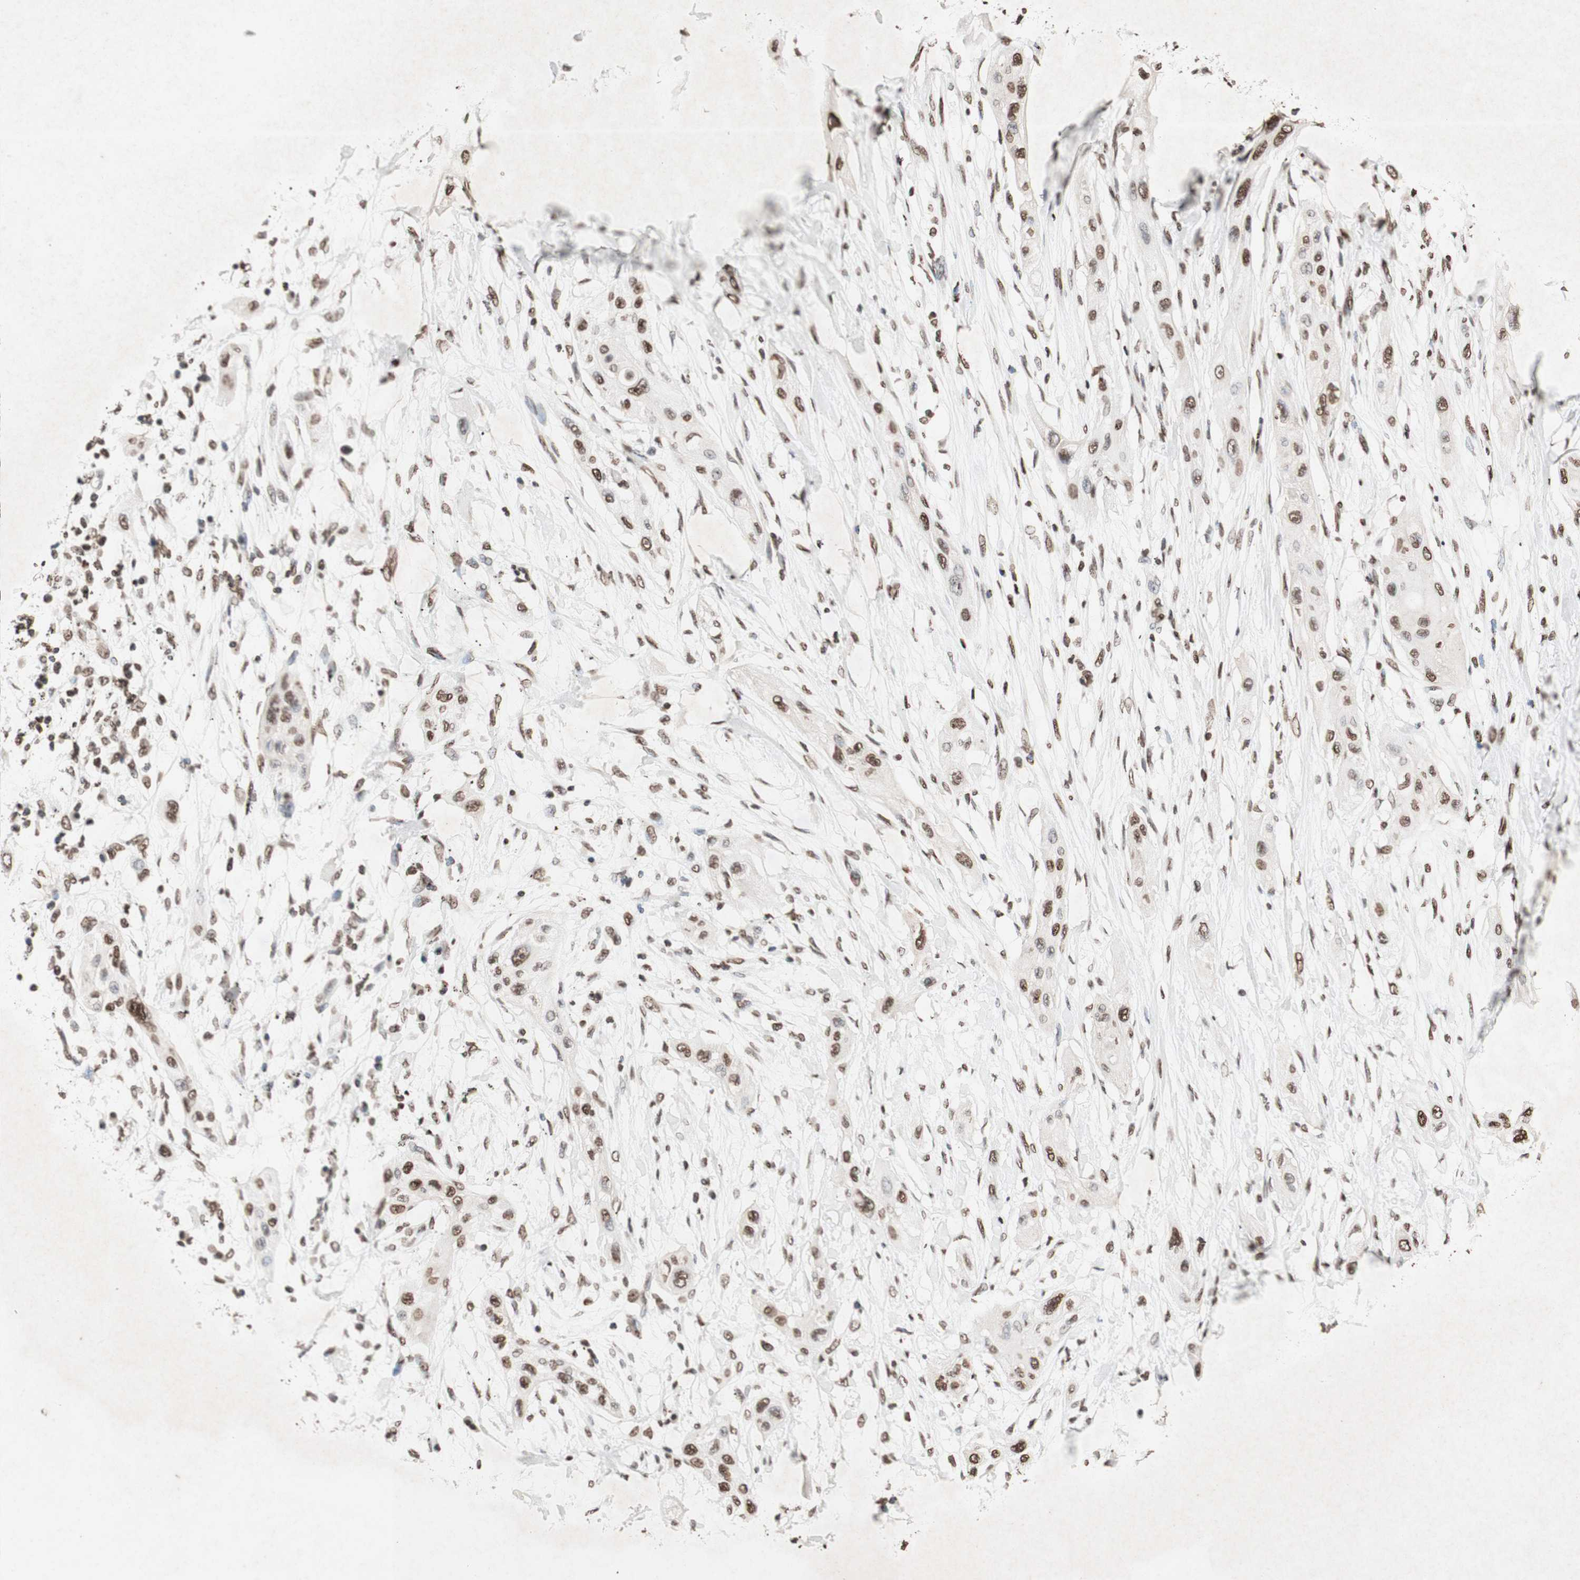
{"staining": {"intensity": "moderate", "quantity": ">75%", "location": "nuclear"}, "tissue": "lung cancer", "cell_type": "Tumor cells", "image_type": "cancer", "snomed": [{"axis": "morphology", "description": "Squamous cell carcinoma, NOS"}, {"axis": "topography", "description": "Lung"}], "caption": "There is medium levels of moderate nuclear expression in tumor cells of lung cancer (squamous cell carcinoma), as demonstrated by immunohistochemical staining (brown color).", "gene": "NCOA3", "patient": {"sex": "female", "age": 47}}